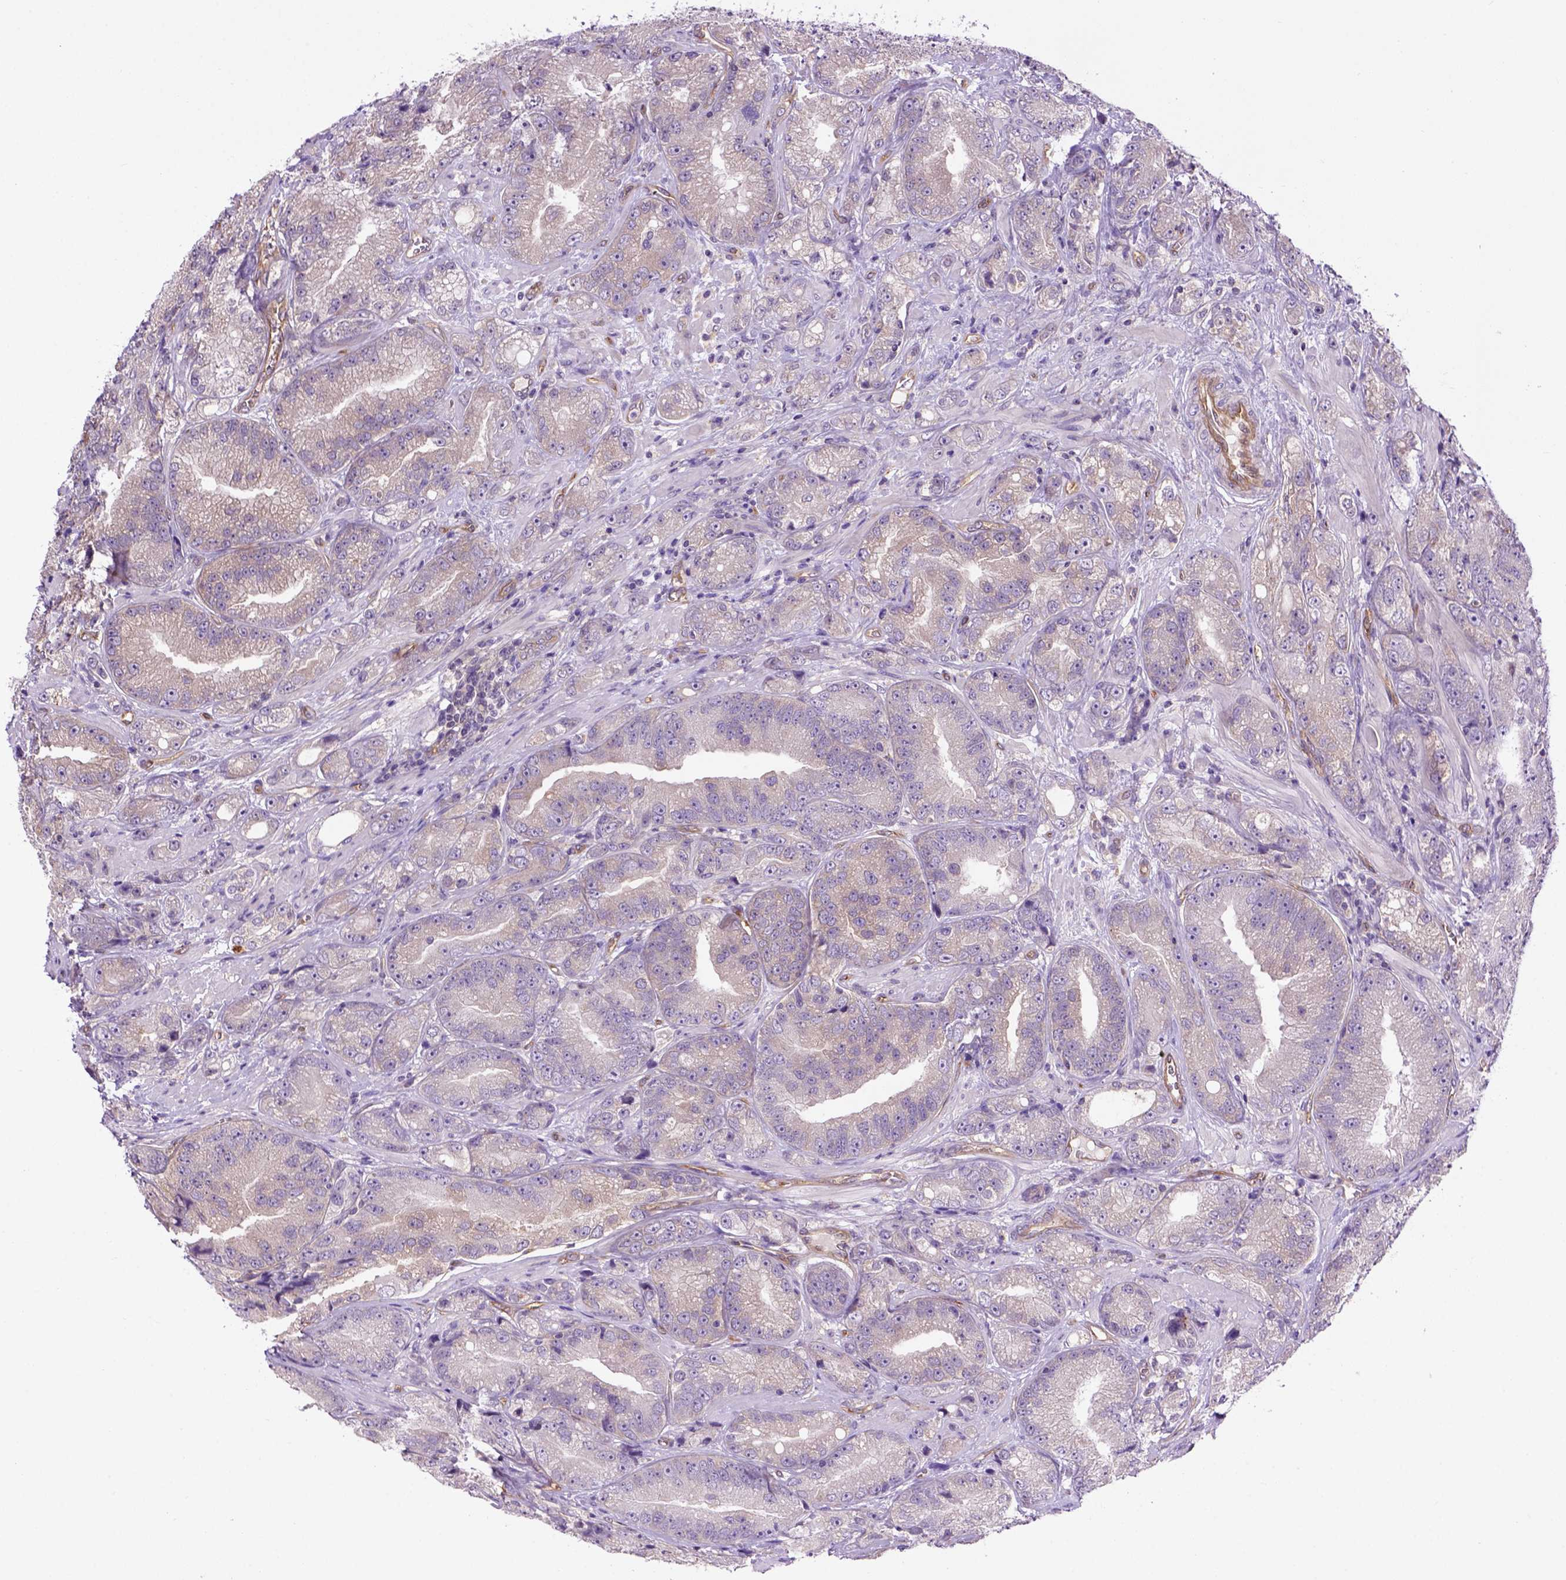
{"staining": {"intensity": "negative", "quantity": "none", "location": "none"}, "tissue": "prostate cancer", "cell_type": "Tumor cells", "image_type": "cancer", "snomed": [{"axis": "morphology", "description": "Adenocarcinoma, NOS"}, {"axis": "topography", "description": "Prostate"}], "caption": "This is an immunohistochemistry (IHC) photomicrograph of prostate adenocarcinoma. There is no expression in tumor cells.", "gene": "CASKIN2", "patient": {"sex": "male", "age": 63}}